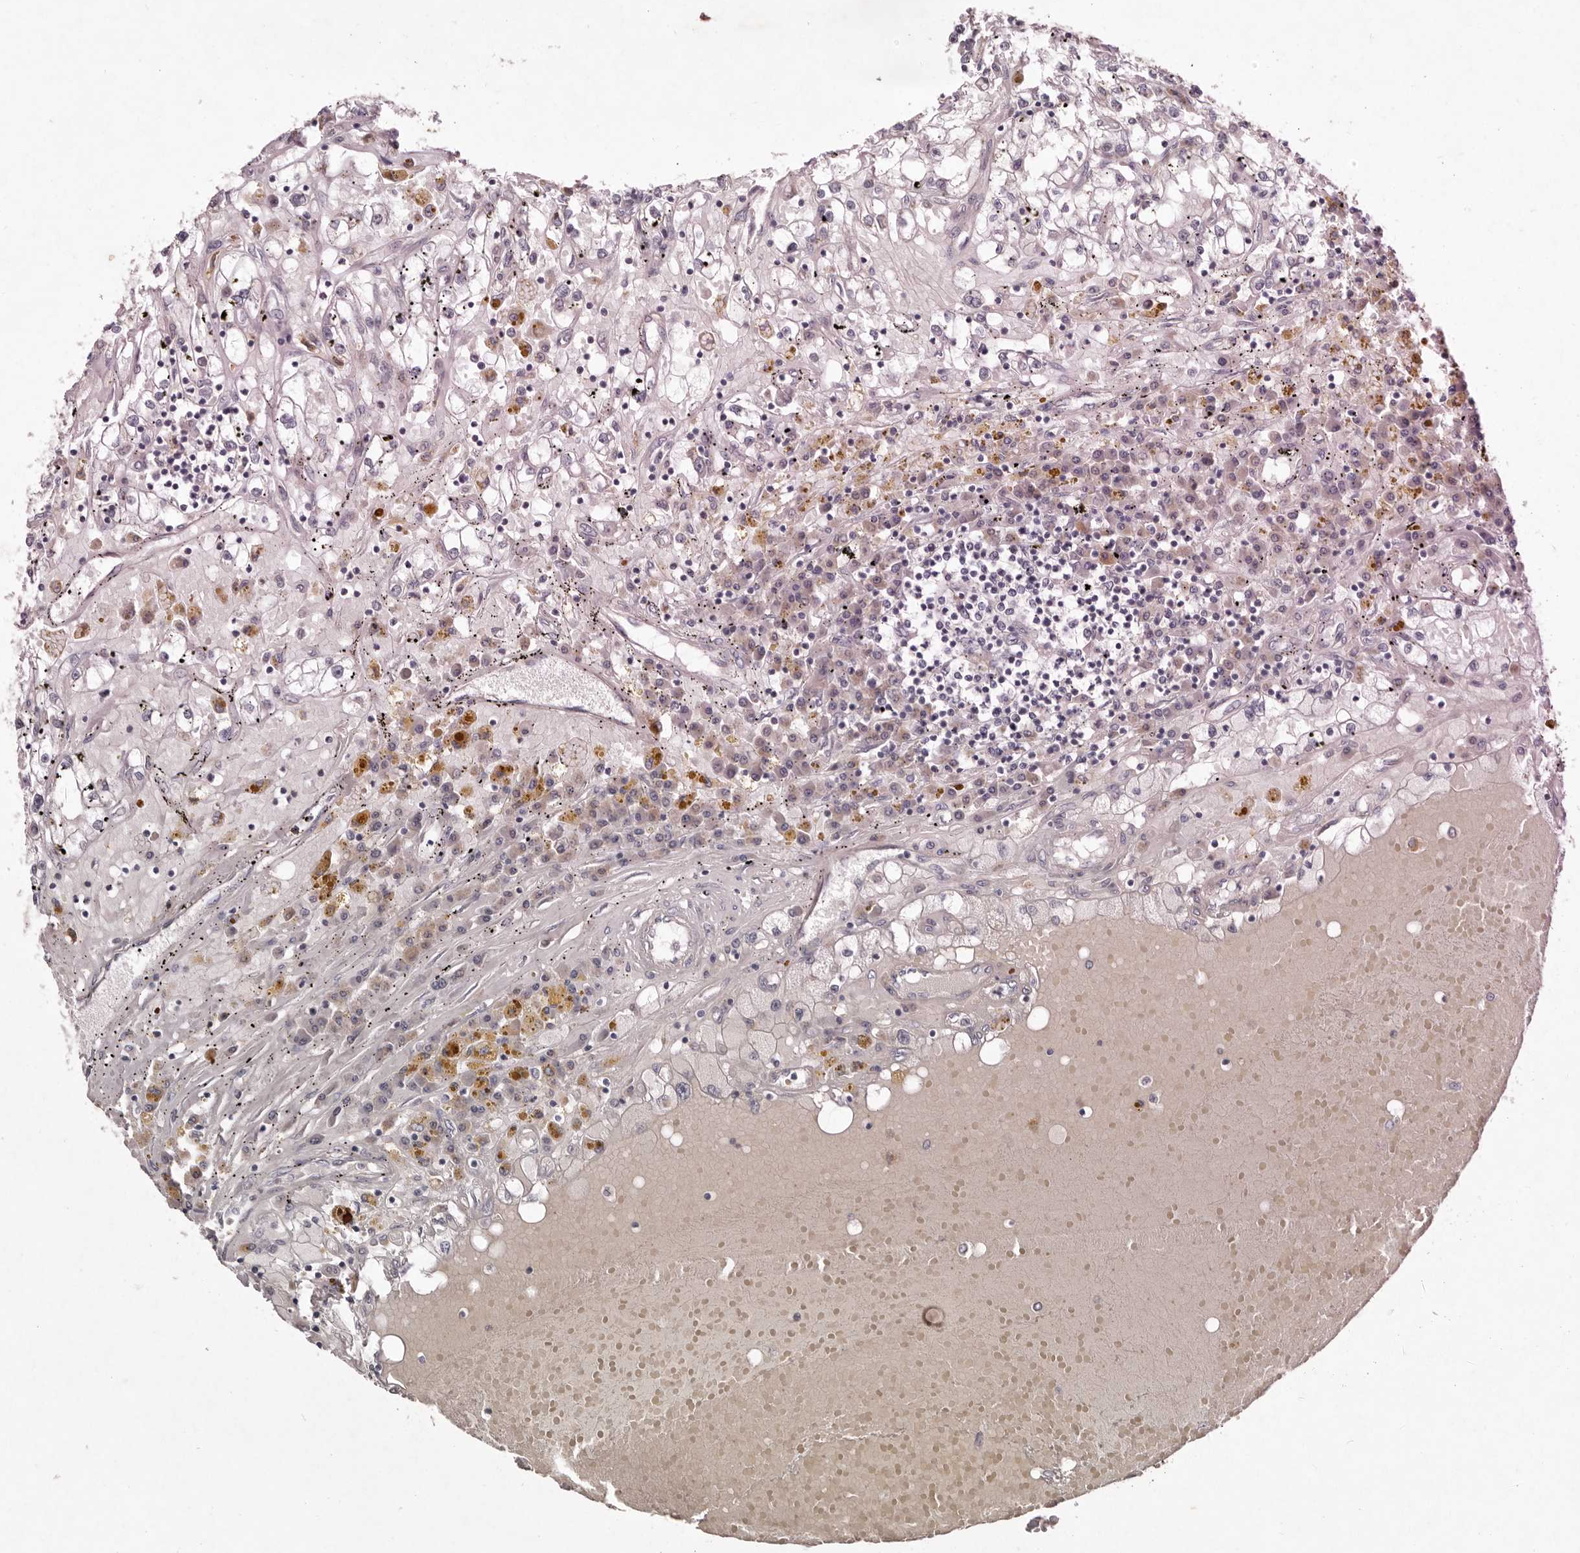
{"staining": {"intensity": "negative", "quantity": "none", "location": "none"}, "tissue": "renal cancer", "cell_type": "Tumor cells", "image_type": "cancer", "snomed": [{"axis": "morphology", "description": "Adenocarcinoma, NOS"}, {"axis": "topography", "description": "Kidney"}], "caption": "An image of human renal cancer is negative for staining in tumor cells.", "gene": "GARNL3", "patient": {"sex": "male", "age": 56}}